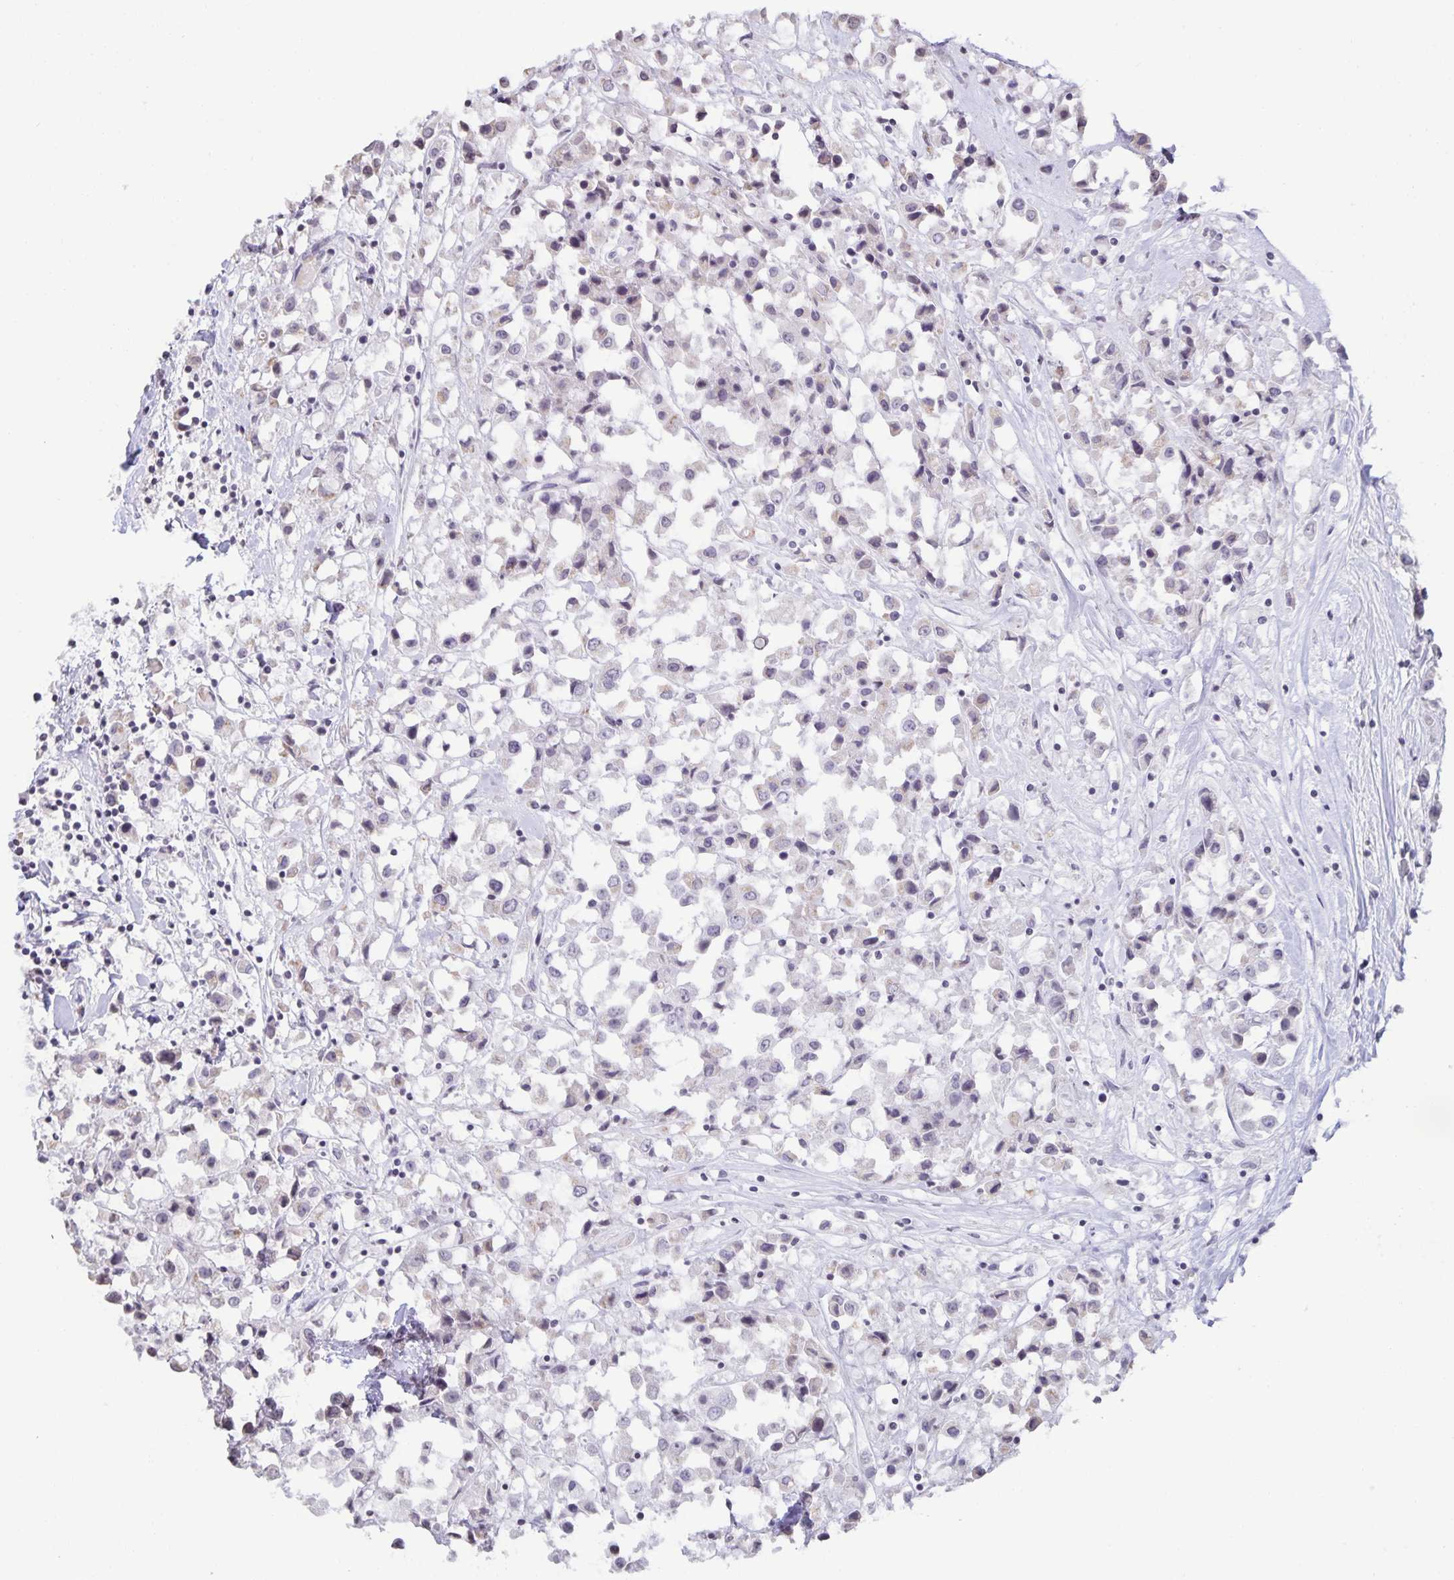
{"staining": {"intensity": "weak", "quantity": "<25%", "location": "nuclear"}, "tissue": "breast cancer", "cell_type": "Tumor cells", "image_type": "cancer", "snomed": [{"axis": "morphology", "description": "Duct carcinoma"}, {"axis": "topography", "description": "Breast"}], "caption": "The histopathology image displays no significant expression in tumor cells of breast cancer.", "gene": "AQP4", "patient": {"sex": "female", "age": 61}}